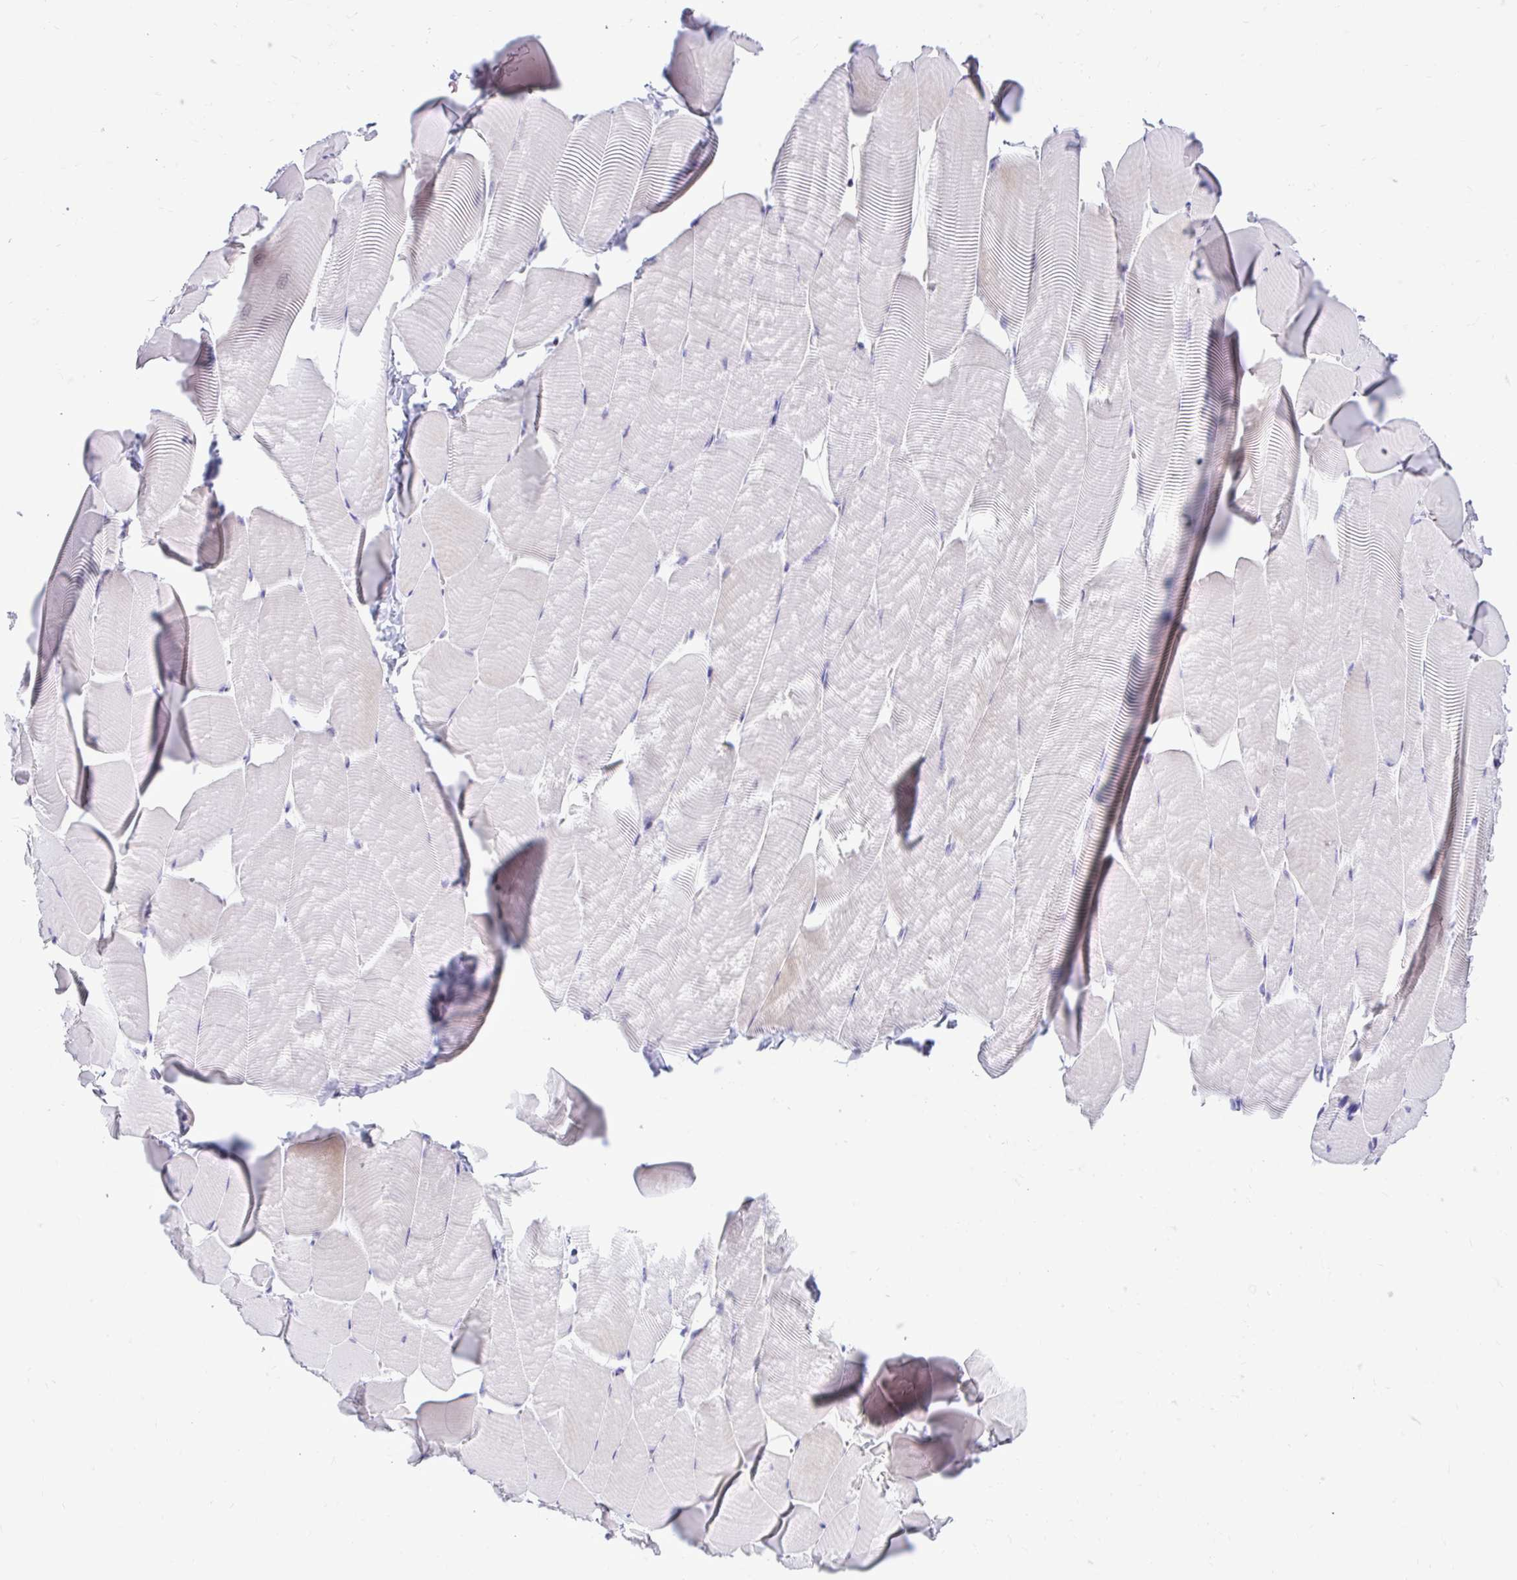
{"staining": {"intensity": "negative", "quantity": "none", "location": "none"}, "tissue": "skeletal muscle", "cell_type": "Myocytes", "image_type": "normal", "snomed": [{"axis": "morphology", "description": "Normal tissue, NOS"}, {"axis": "topography", "description": "Skeletal muscle"}], "caption": "Immunohistochemistry micrograph of normal skeletal muscle stained for a protein (brown), which displays no positivity in myocytes. (Brightfield microscopy of DAB IHC at high magnification).", "gene": "NHLH2", "patient": {"sex": "male", "age": 25}}